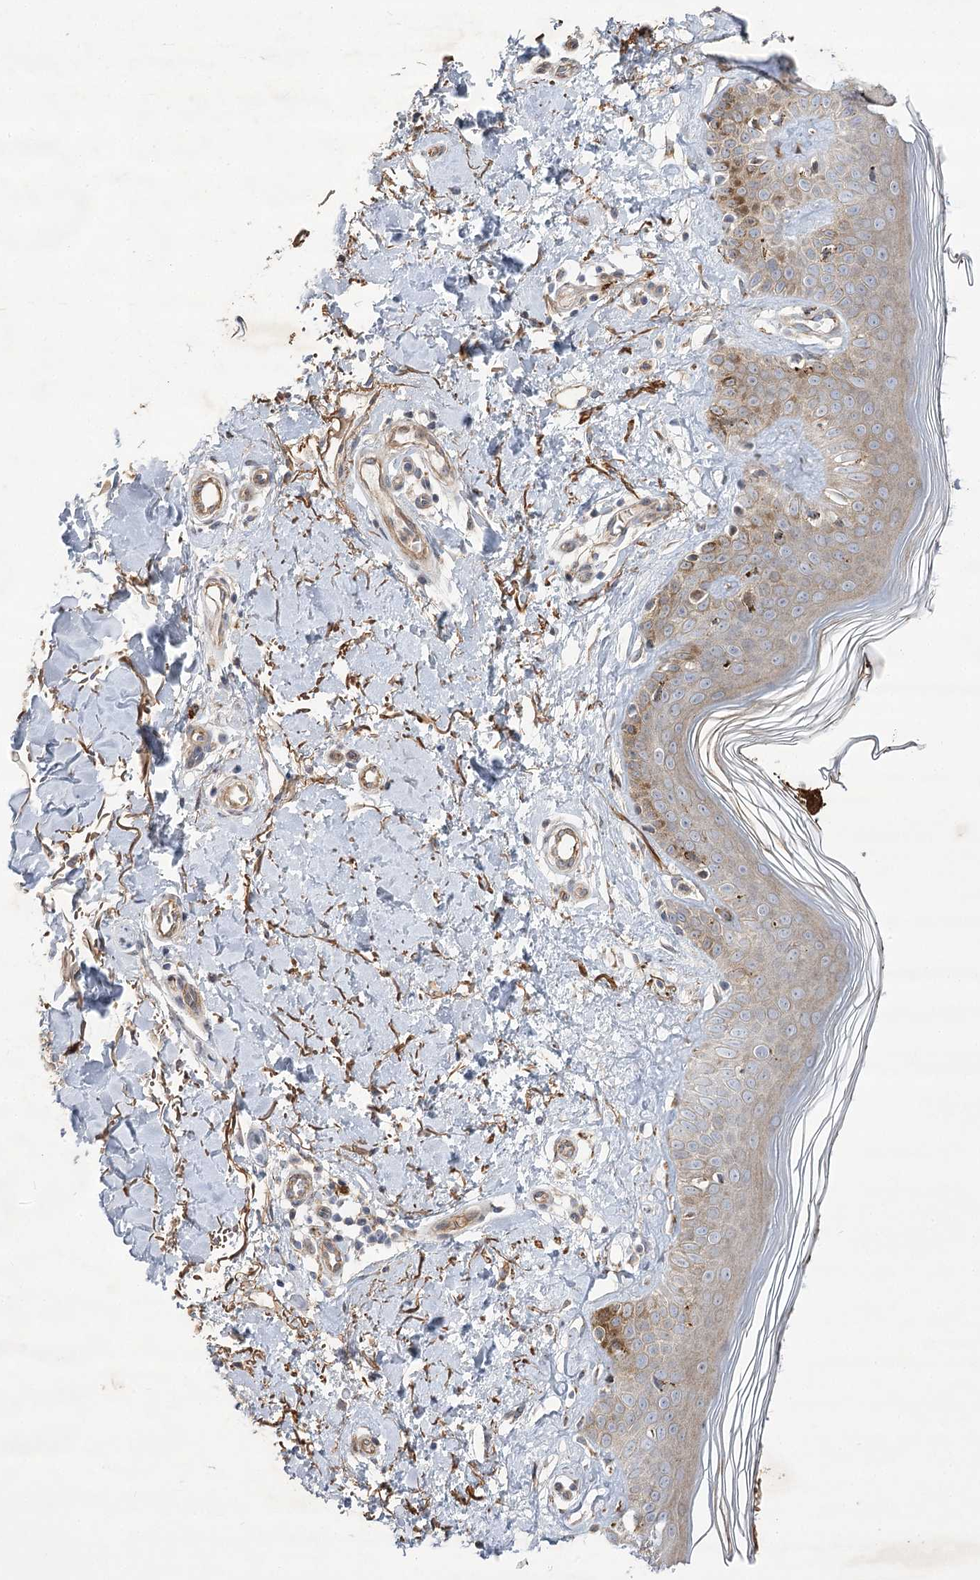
{"staining": {"intensity": "moderate", "quantity": ">75%", "location": "cytoplasmic/membranous"}, "tissue": "skin", "cell_type": "Fibroblasts", "image_type": "normal", "snomed": [{"axis": "morphology", "description": "Normal tissue, NOS"}, {"axis": "topography", "description": "Skin"}], "caption": "Benign skin was stained to show a protein in brown. There is medium levels of moderate cytoplasmic/membranous expression in about >75% of fibroblasts. Immunohistochemistry (ihc) stains the protein of interest in brown and the nuclei are stained blue.", "gene": "RNF24", "patient": {"sex": "female", "age": 64}}